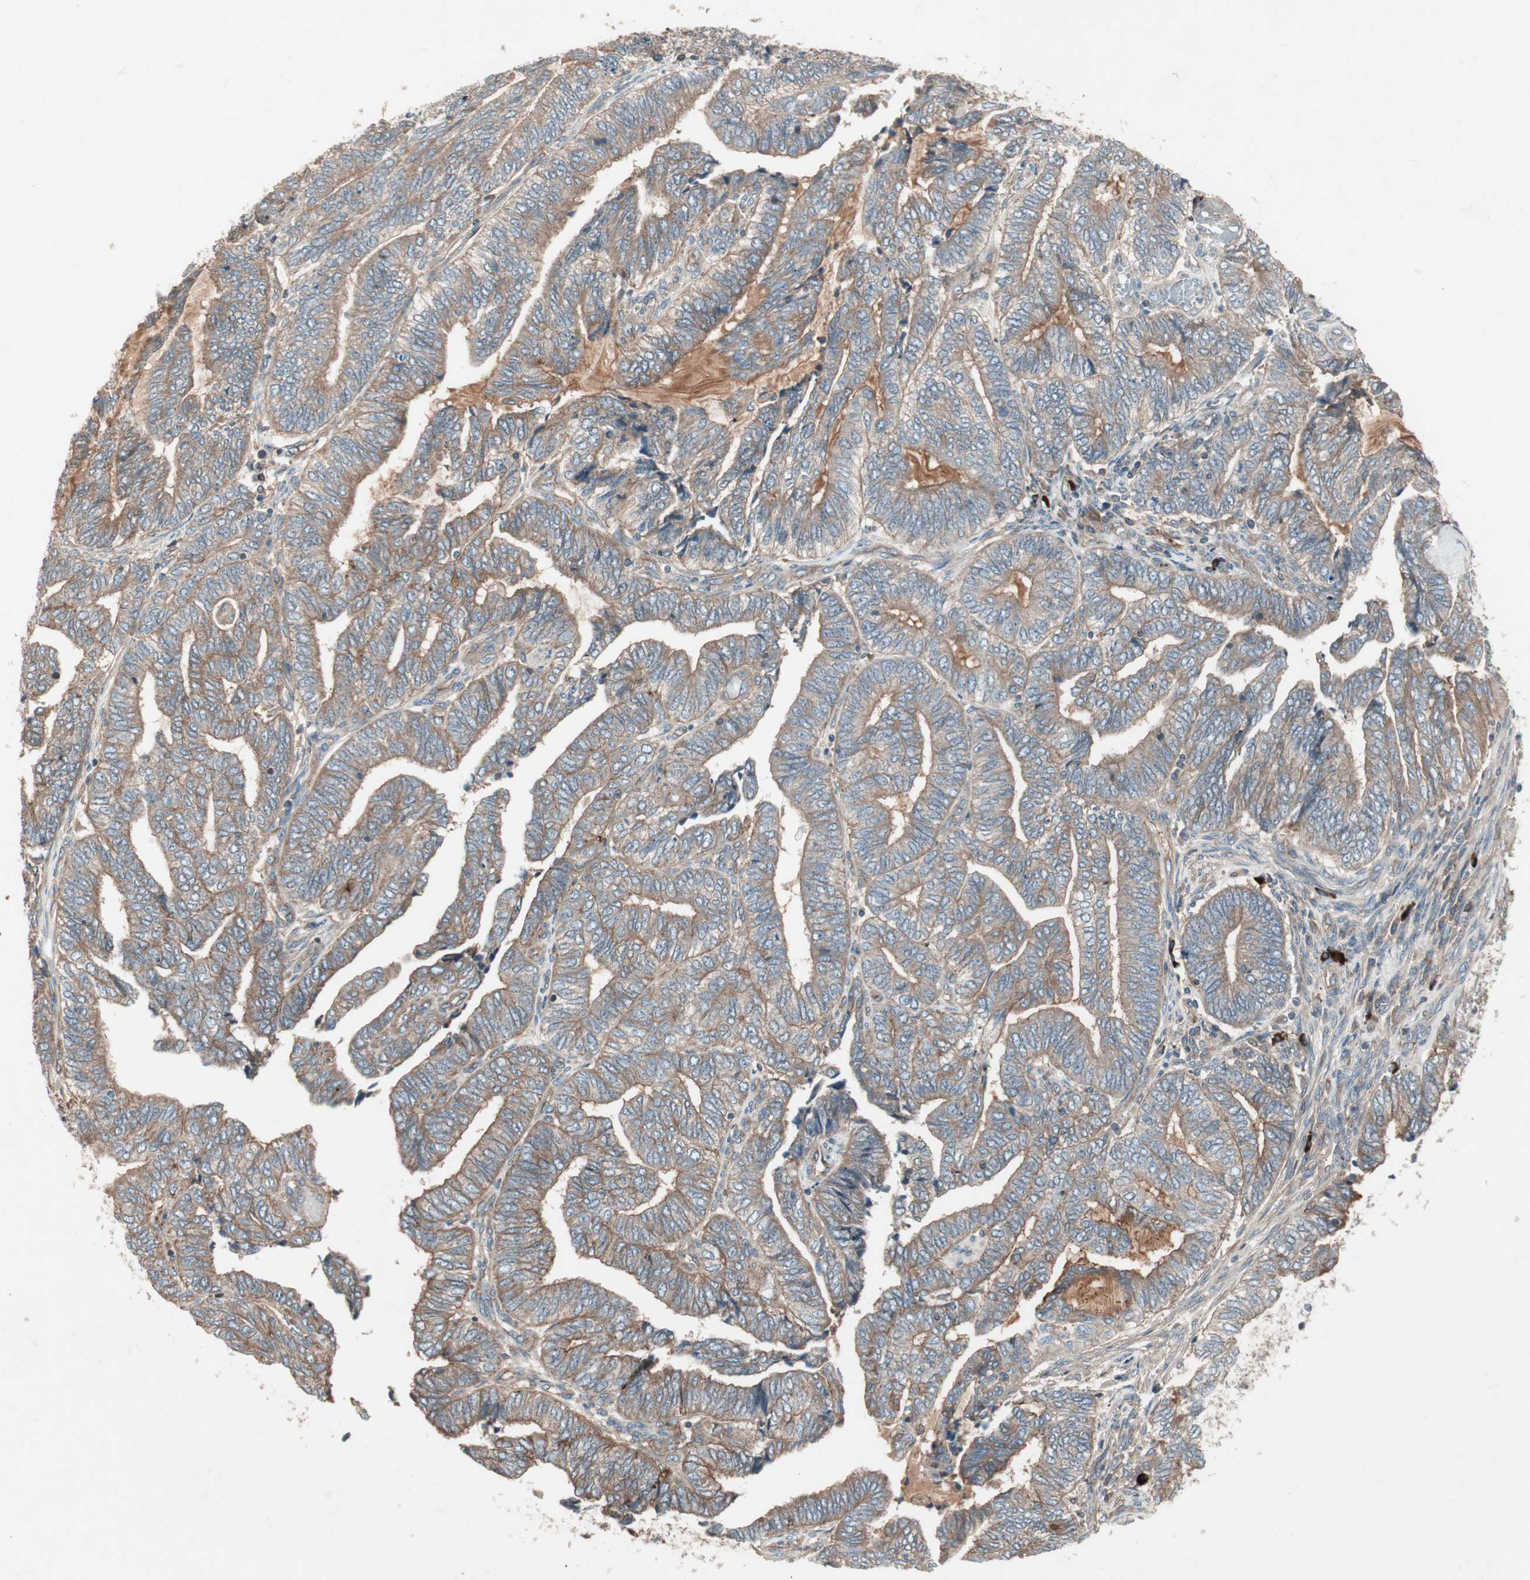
{"staining": {"intensity": "moderate", "quantity": ">75%", "location": "cytoplasmic/membranous"}, "tissue": "endometrial cancer", "cell_type": "Tumor cells", "image_type": "cancer", "snomed": [{"axis": "morphology", "description": "Adenocarcinoma, NOS"}, {"axis": "topography", "description": "Uterus"}, {"axis": "topography", "description": "Endometrium"}], "caption": "A histopathology image of adenocarcinoma (endometrial) stained for a protein exhibits moderate cytoplasmic/membranous brown staining in tumor cells. (brown staining indicates protein expression, while blue staining denotes nuclei).", "gene": "TFPI", "patient": {"sex": "female", "age": 70}}